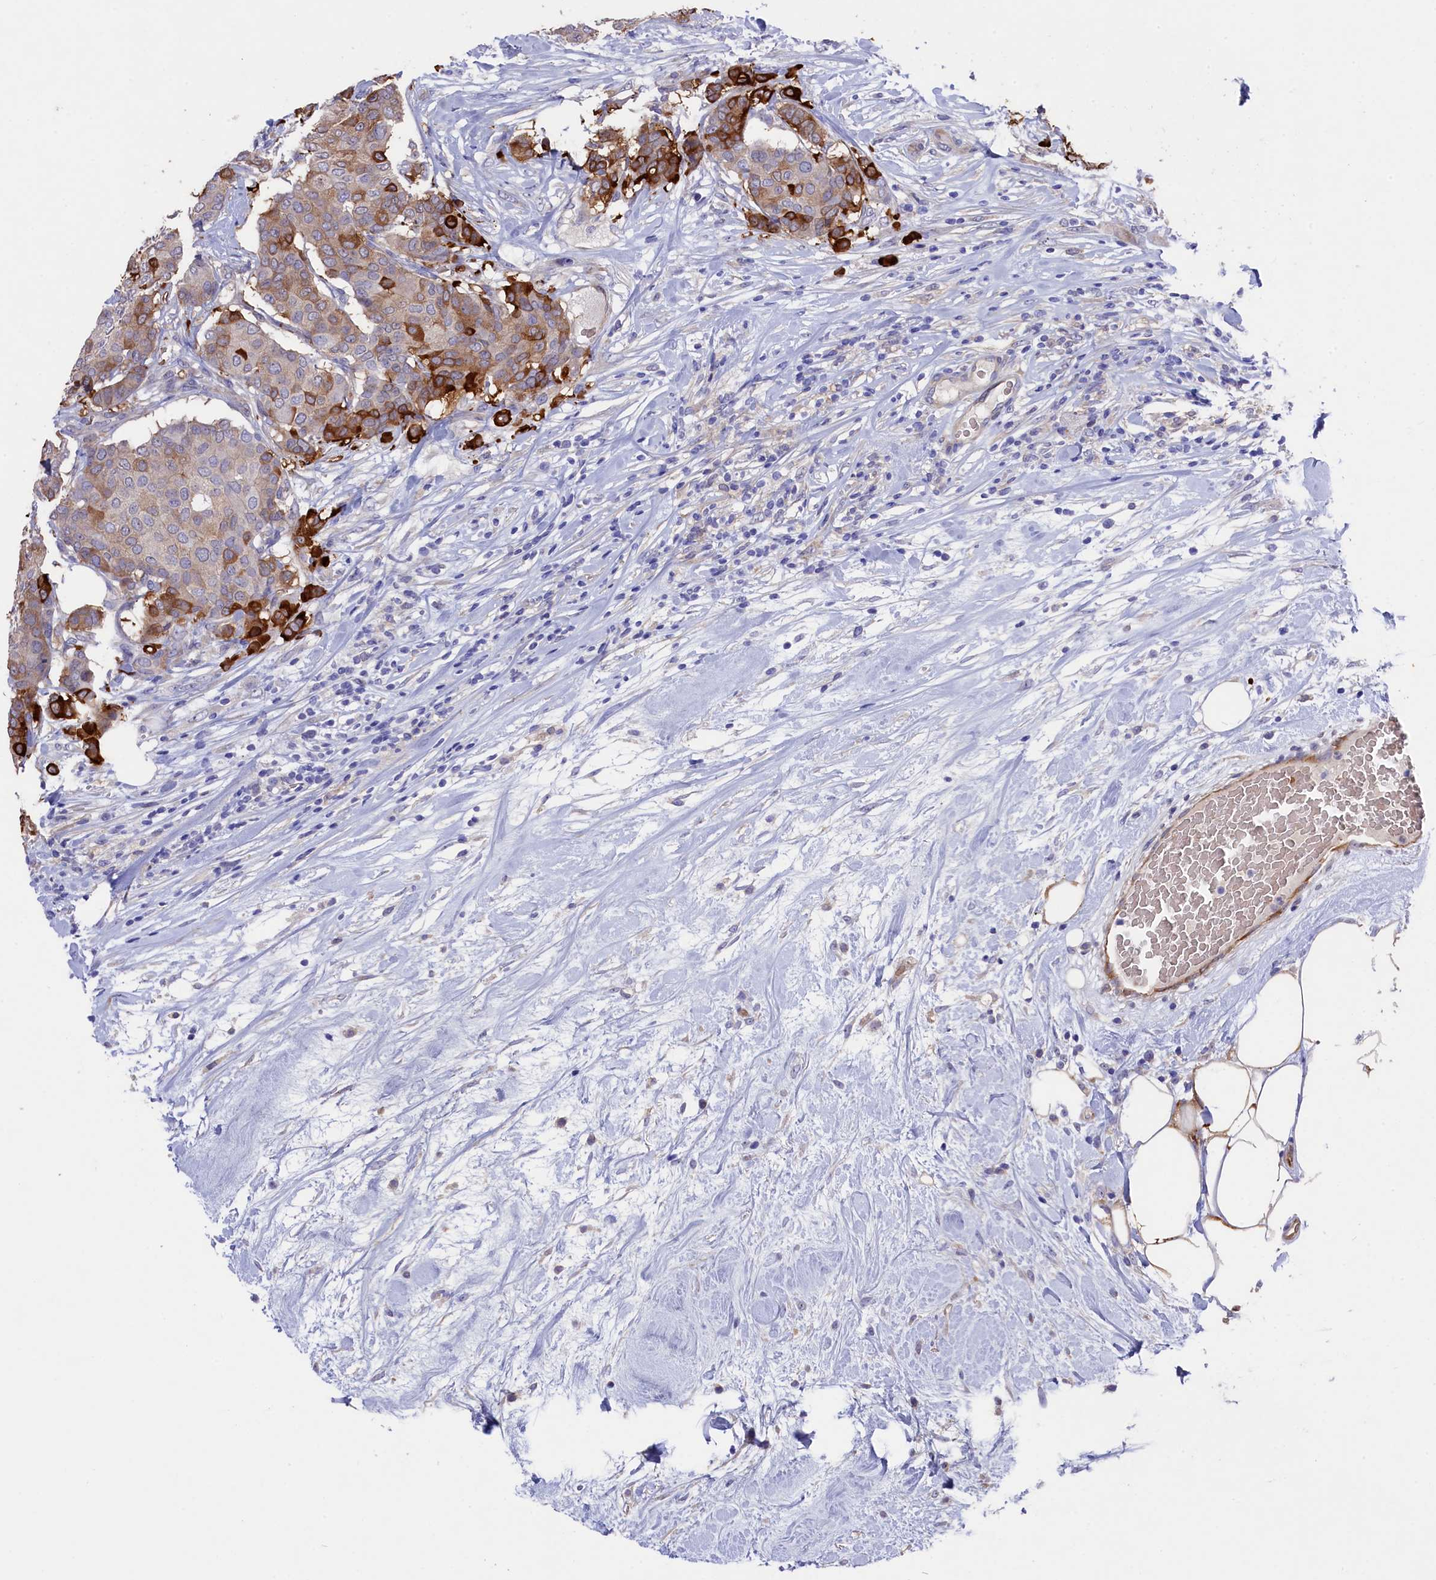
{"staining": {"intensity": "strong", "quantity": "<25%", "location": "cytoplasmic/membranous"}, "tissue": "breast cancer", "cell_type": "Tumor cells", "image_type": "cancer", "snomed": [{"axis": "morphology", "description": "Duct carcinoma"}, {"axis": "topography", "description": "Breast"}], "caption": "A brown stain labels strong cytoplasmic/membranous staining of a protein in human intraductal carcinoma (breast) tumor cells.", "gene": "LHFPL4", "patient": {"sex": "female", "age": 75}}